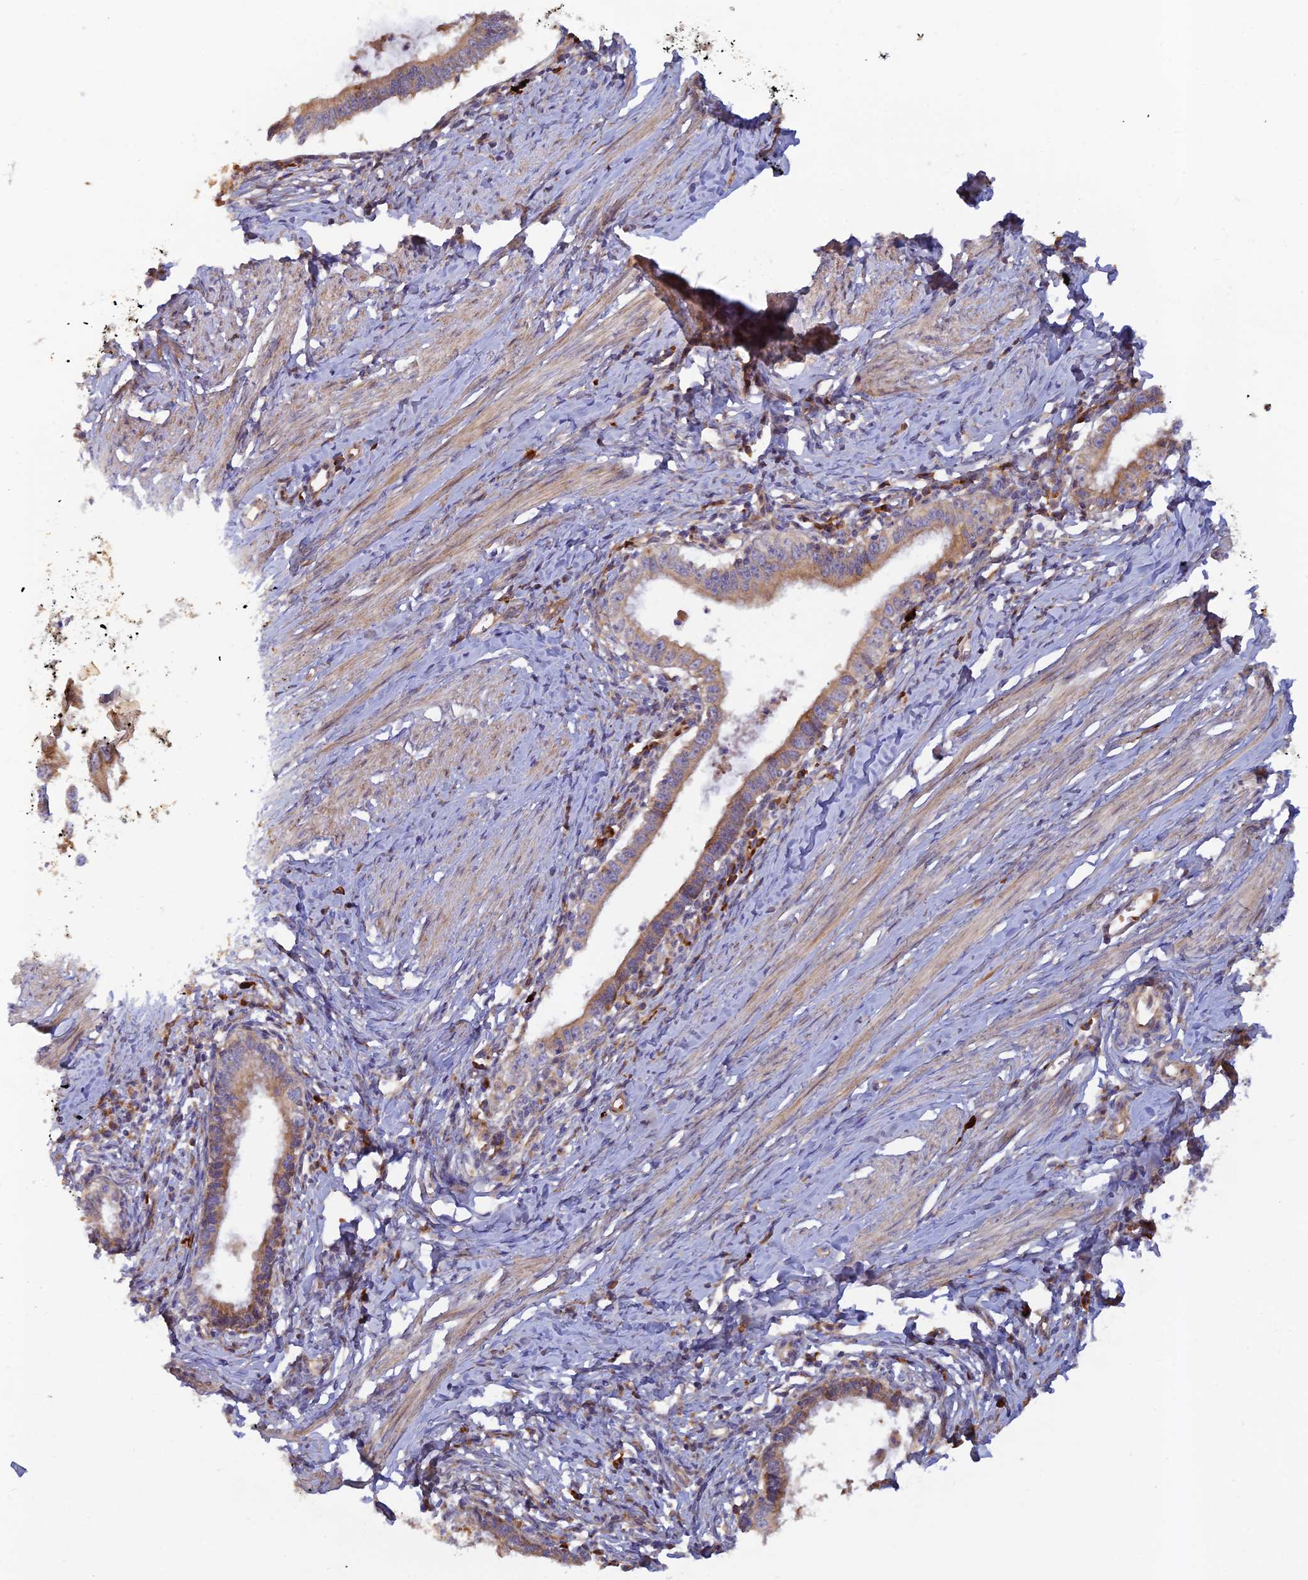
{"staining": {"intensity": "weak", "quantity": ">75%", "location": "cytoplasmic/membranous"}, "tissue": "cervical cancer", "cell_type": "Tumor cells", "image_type": "cancer", "snomed": [{"axis": "morphology", "description": "Adenocarcinoma, NOS"}, {"axis": "topography", "description": "Cervix"}], "caption": "This is a histology image of IHC staining of adenocarcinoma (cervical), which shows weak positivity in the cytoplasmic/membranous of tumor cells.", "gene": "GMCL1", "patient": {"sex": "female", "age": 36}}